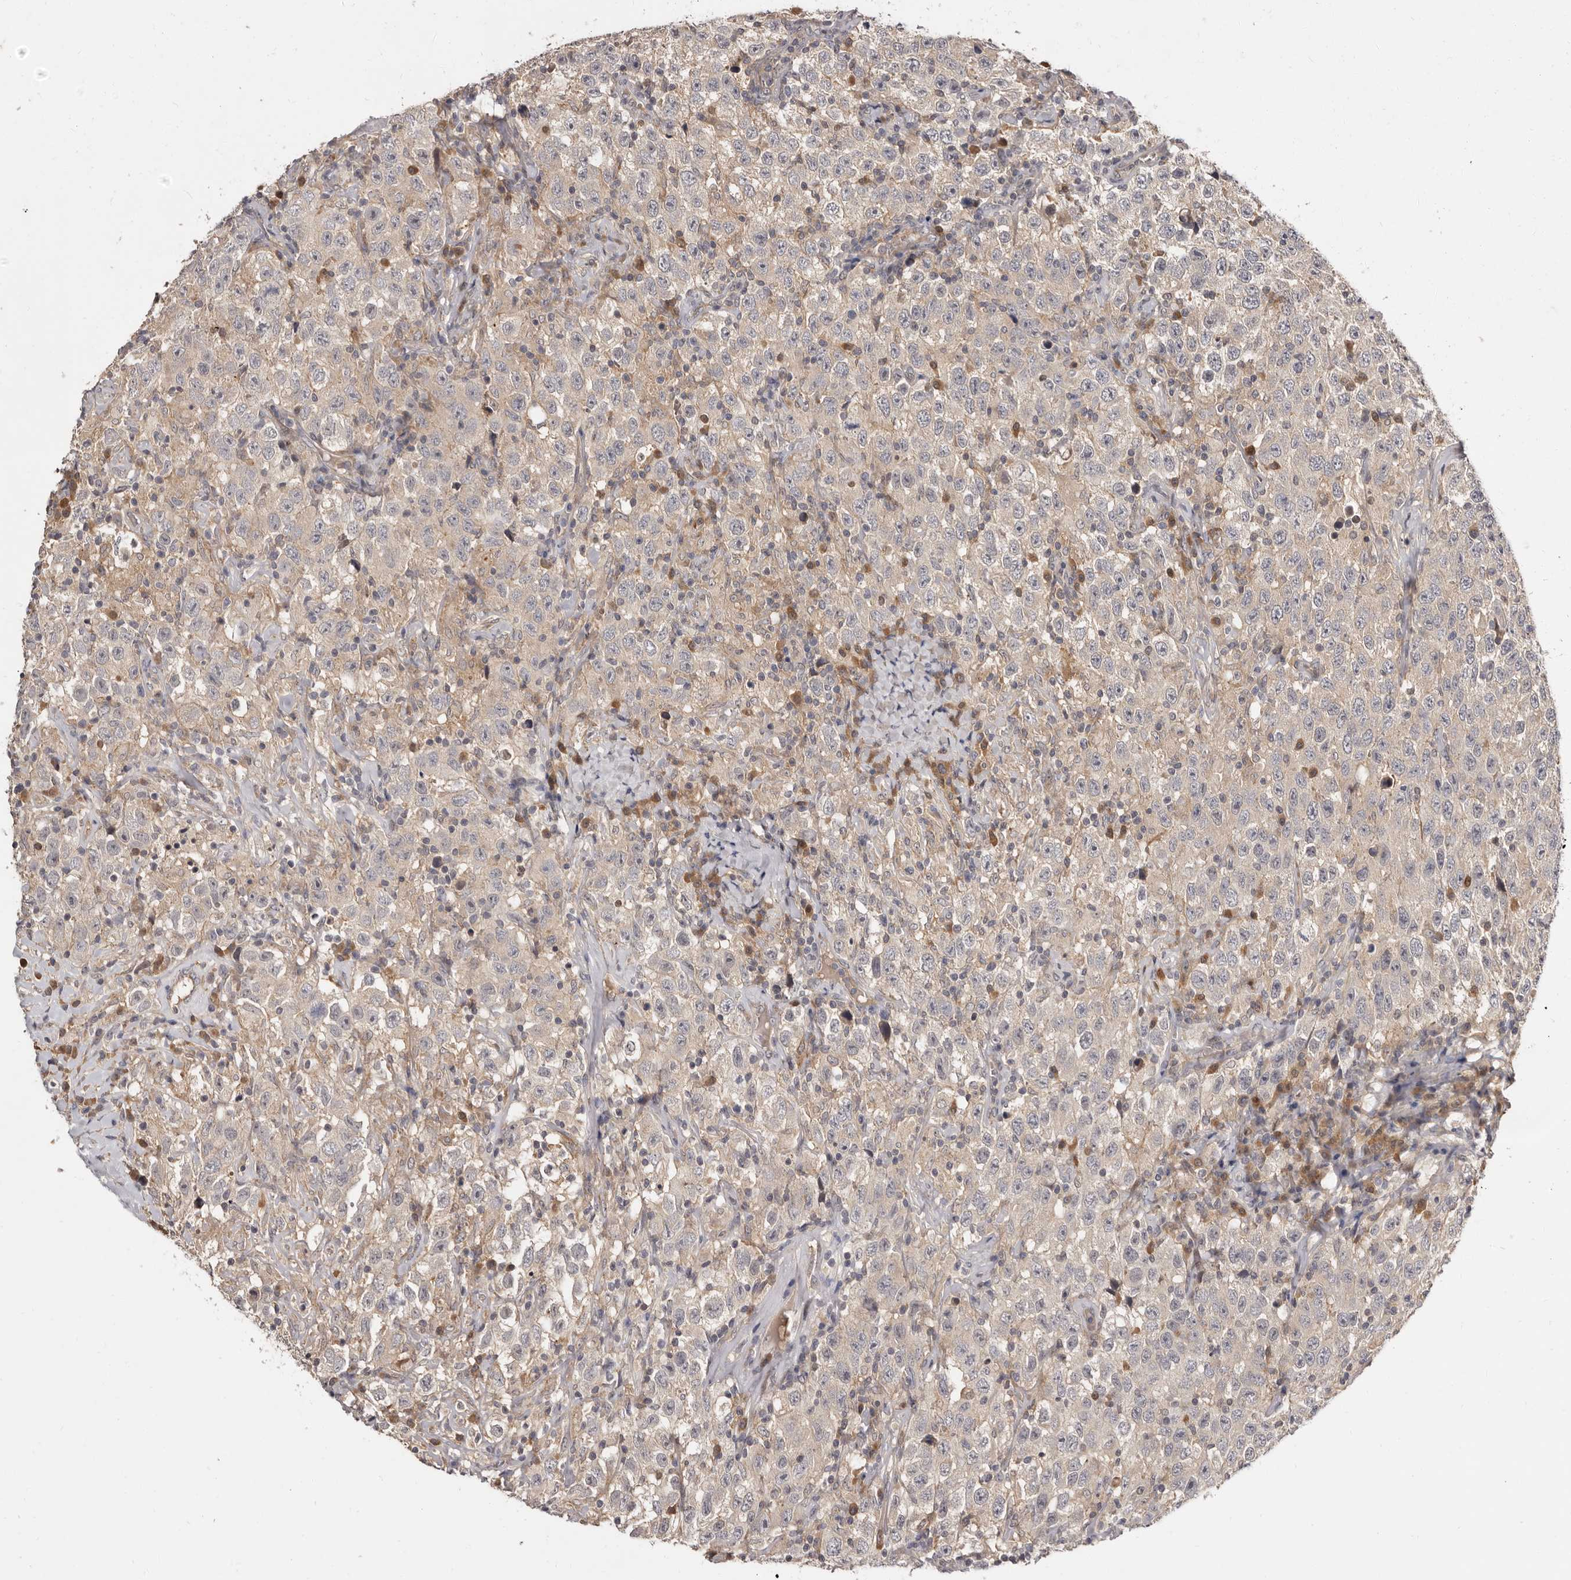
{"staining": {"intensity": "weak", "quantity": "25%-75%", "location": "cytoplasmic/membranous"}, "tissue": "testis cancer", "cell_type": "Tumor cells", "image_type": "cancer", "snomed": [{"axis": "morphology", "description": "Seminoma, NOS"}, {"axis": "topography", "description": "Testis"}], "caption": "Protein expression analysis of human testis cancer (seminoma) reveals weak cytoplasmic/membranous expression in about 25%-75% of tumor cells.", "gene": "INAVA", "patient": {"sex": "male", "age": 41}}